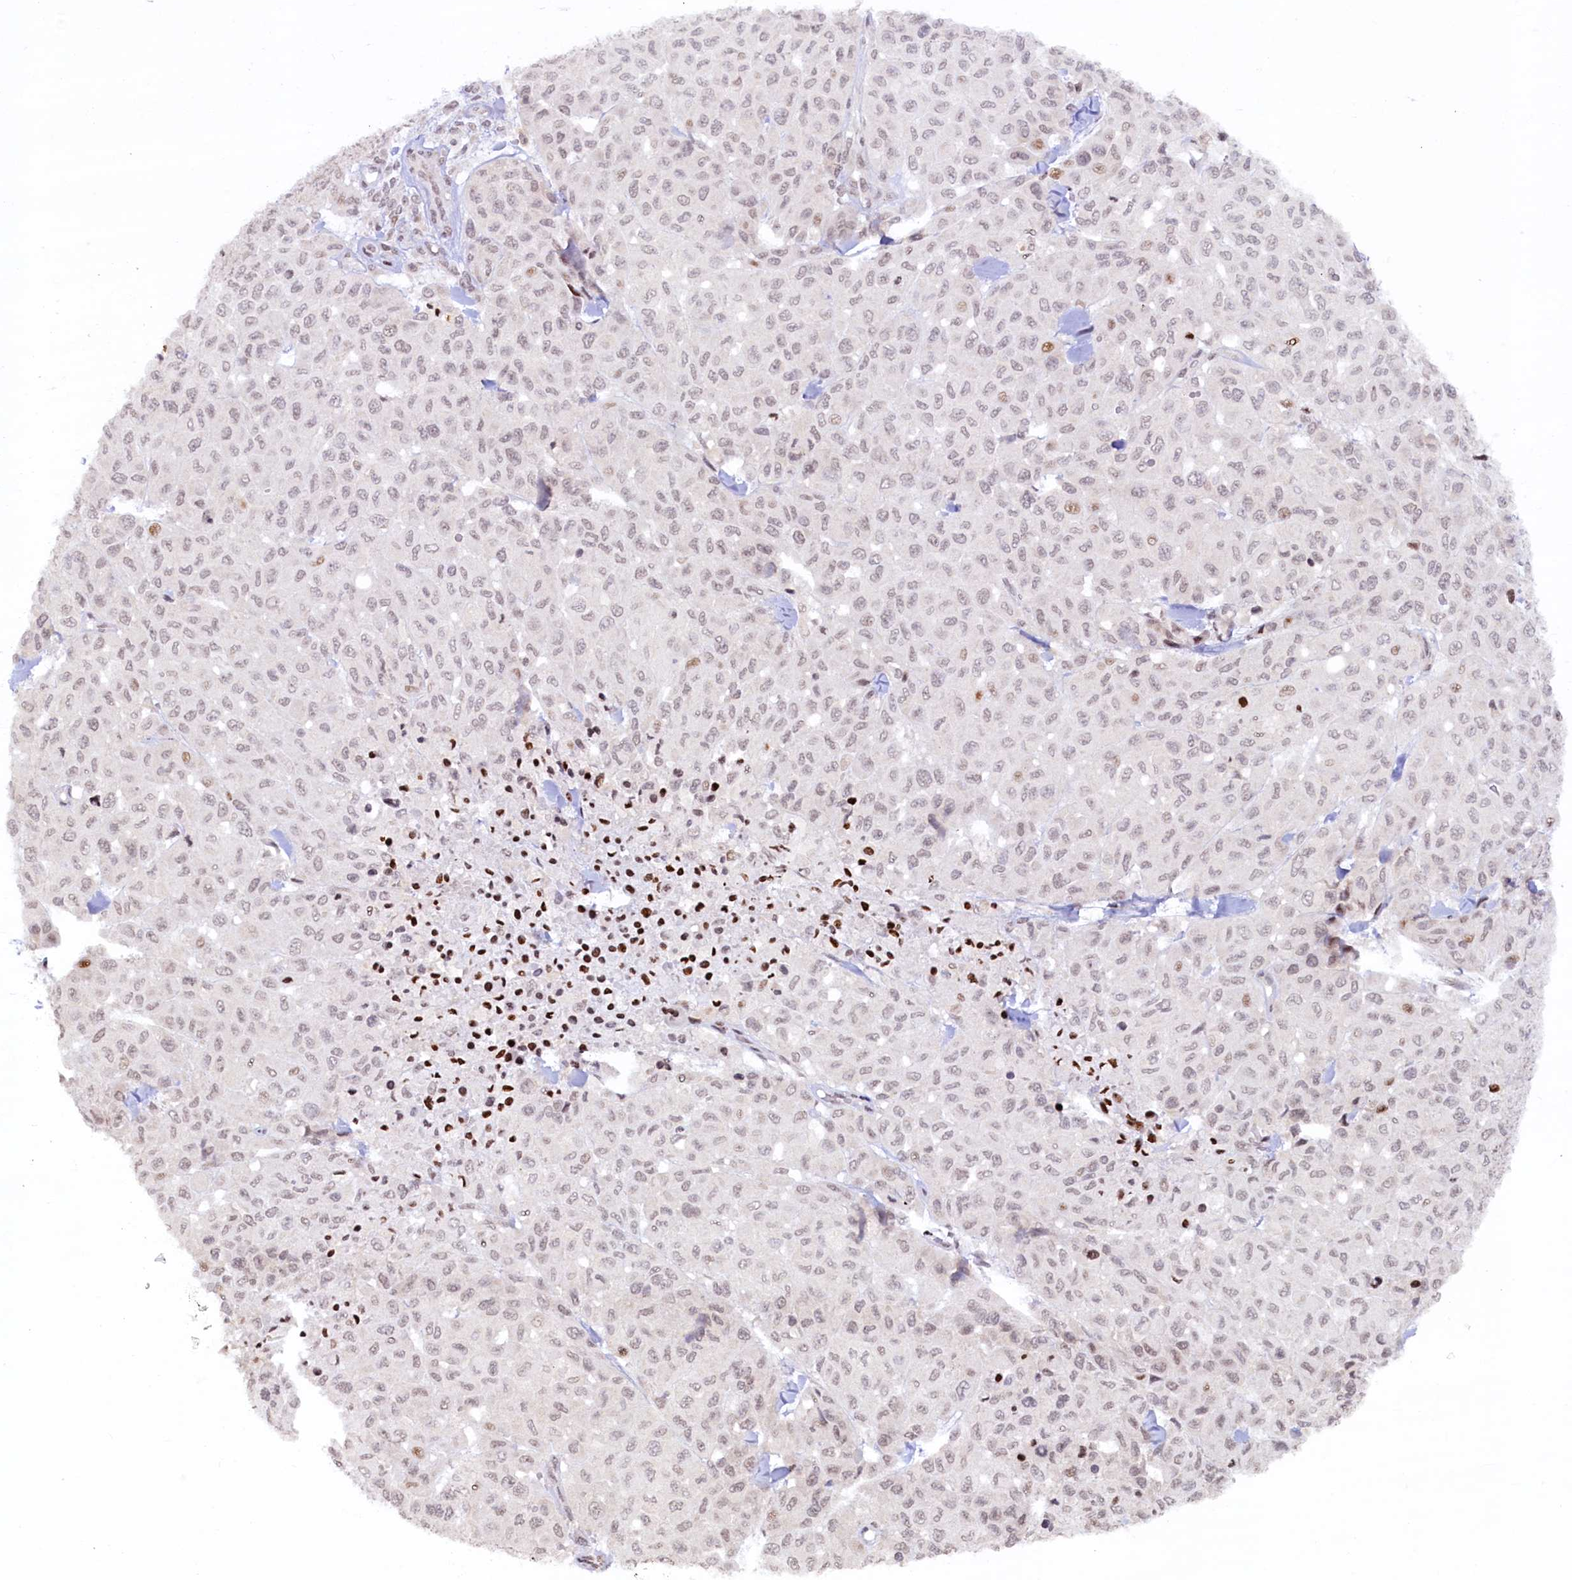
{"staining": {"intensity": "negative", "quantity": "none", "location": "none"}, "tissue": "melanoma", "cell_type": "Tumor cells", "image_type": "cancer", "snomed": [{"axis": "morphology", "description": "Malignant melanoma, Metastatic site"}, {"axis": "topography", "description": "Skin"}], "caption": "This histopathology image is of malignant melanoma (metastatic site) stained with immunohistochemistry (IHC) to label a protein in brown with the nuclei are counter-stained blue. There is no expression in tumor cells.", "gene": "FYB1", "patient": {"sex": "female", "age": 81}}